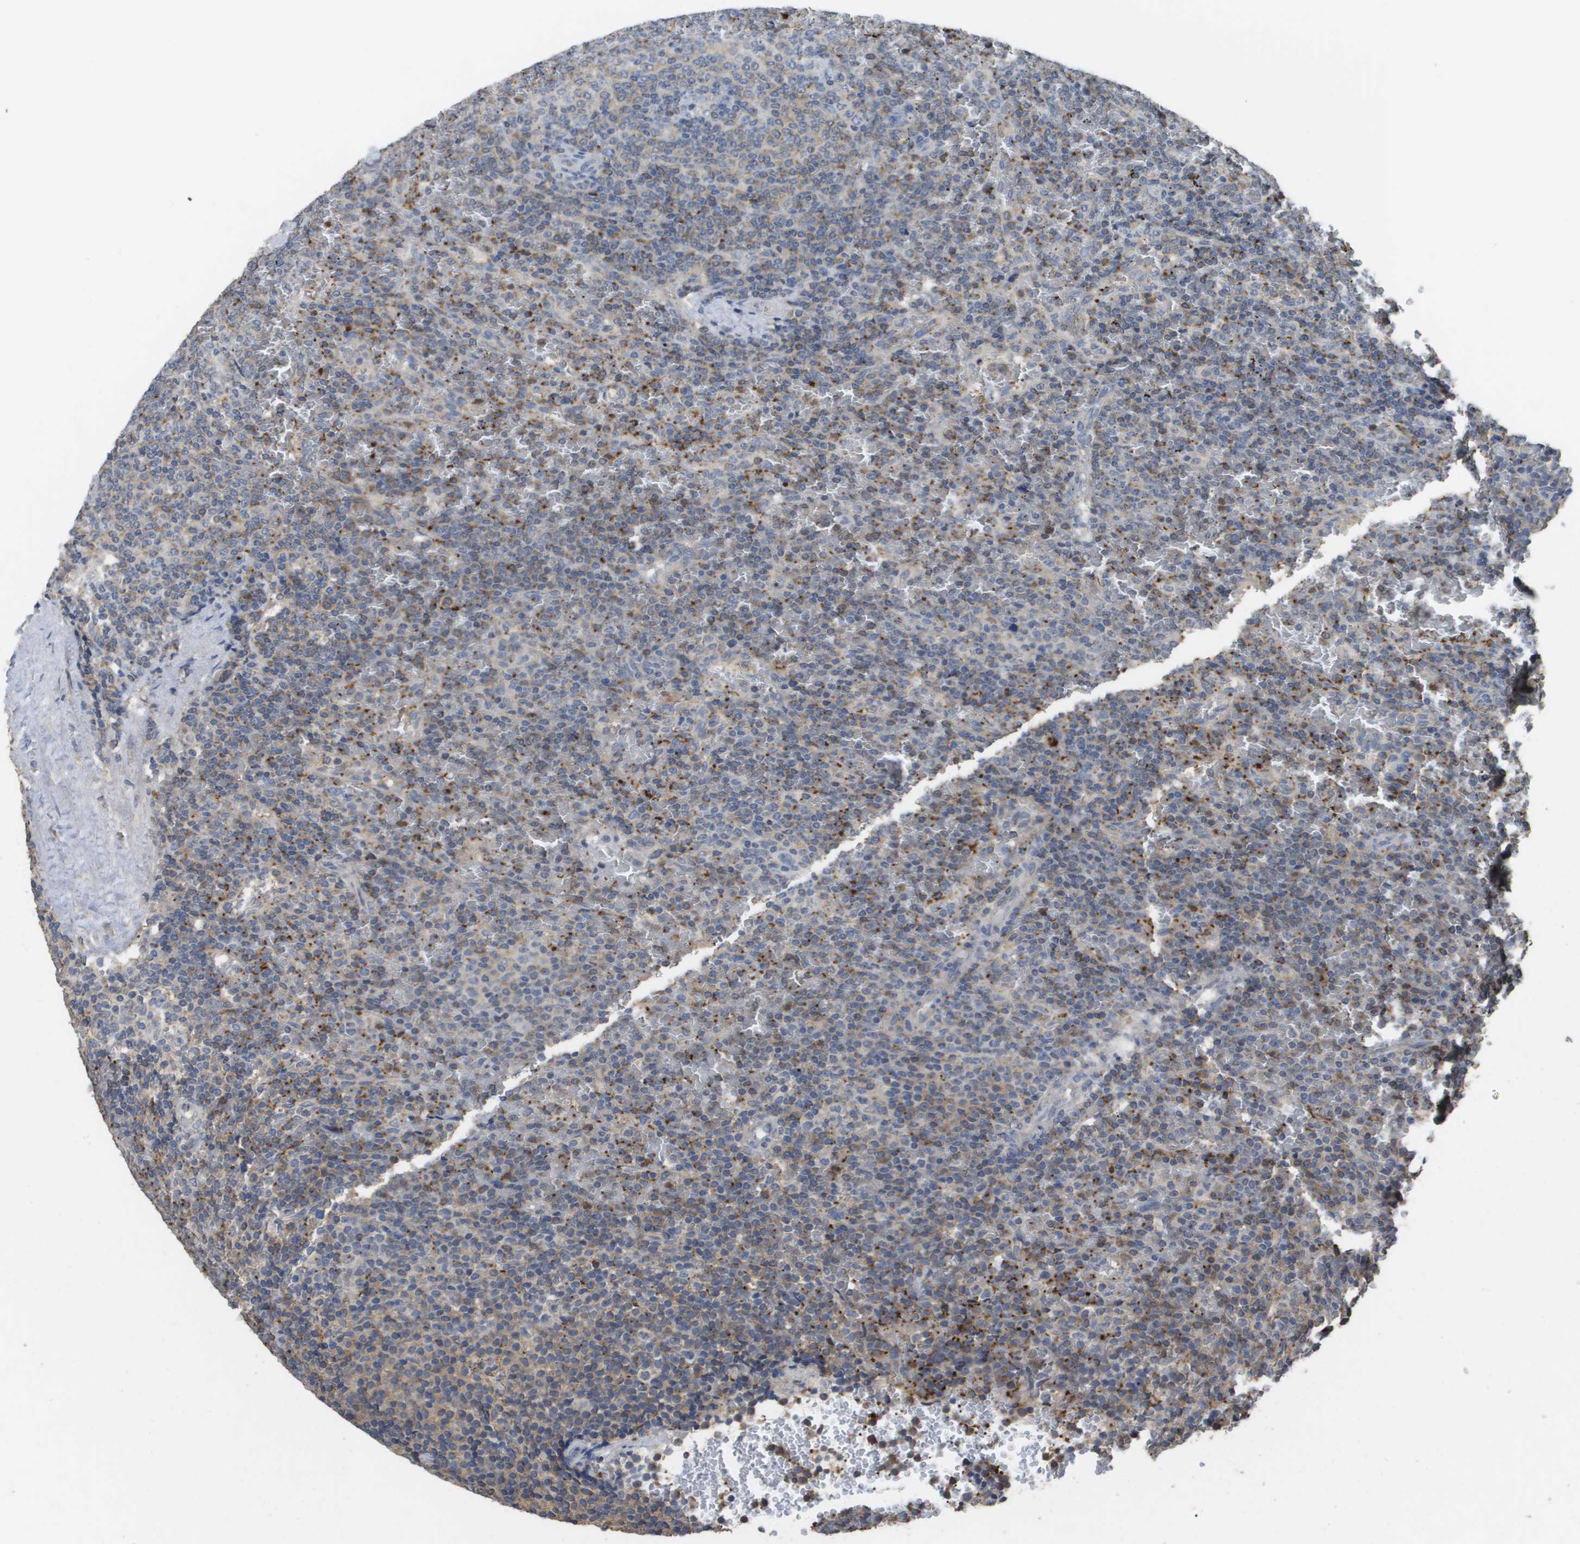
{"staining": {"intensity": "moderate", "quantity": "25%-75%", "location": "cytoplasmic/membranous"}, "tissue": "lymphoma", "cell_type": "Tumor cells", "image_type": "cancer", "snomed": [{"axis": "morphology", "description": "Malignant lymphoma, non-Hodgkin's type, Low grade"}, {"axis": "topography", "description": "Spleen"}], "caption": "An immunohistochemistry micrograph of neoplastic tissue is shown. Protein staining in brown shows moderate cytoplasmic/membranous positivity in malignant lymphoma, non-Hodgkin's type (low-grade) within tumor cells.", "gene": "RAB27B", "patient": {"sex": "female", "age": 77}}